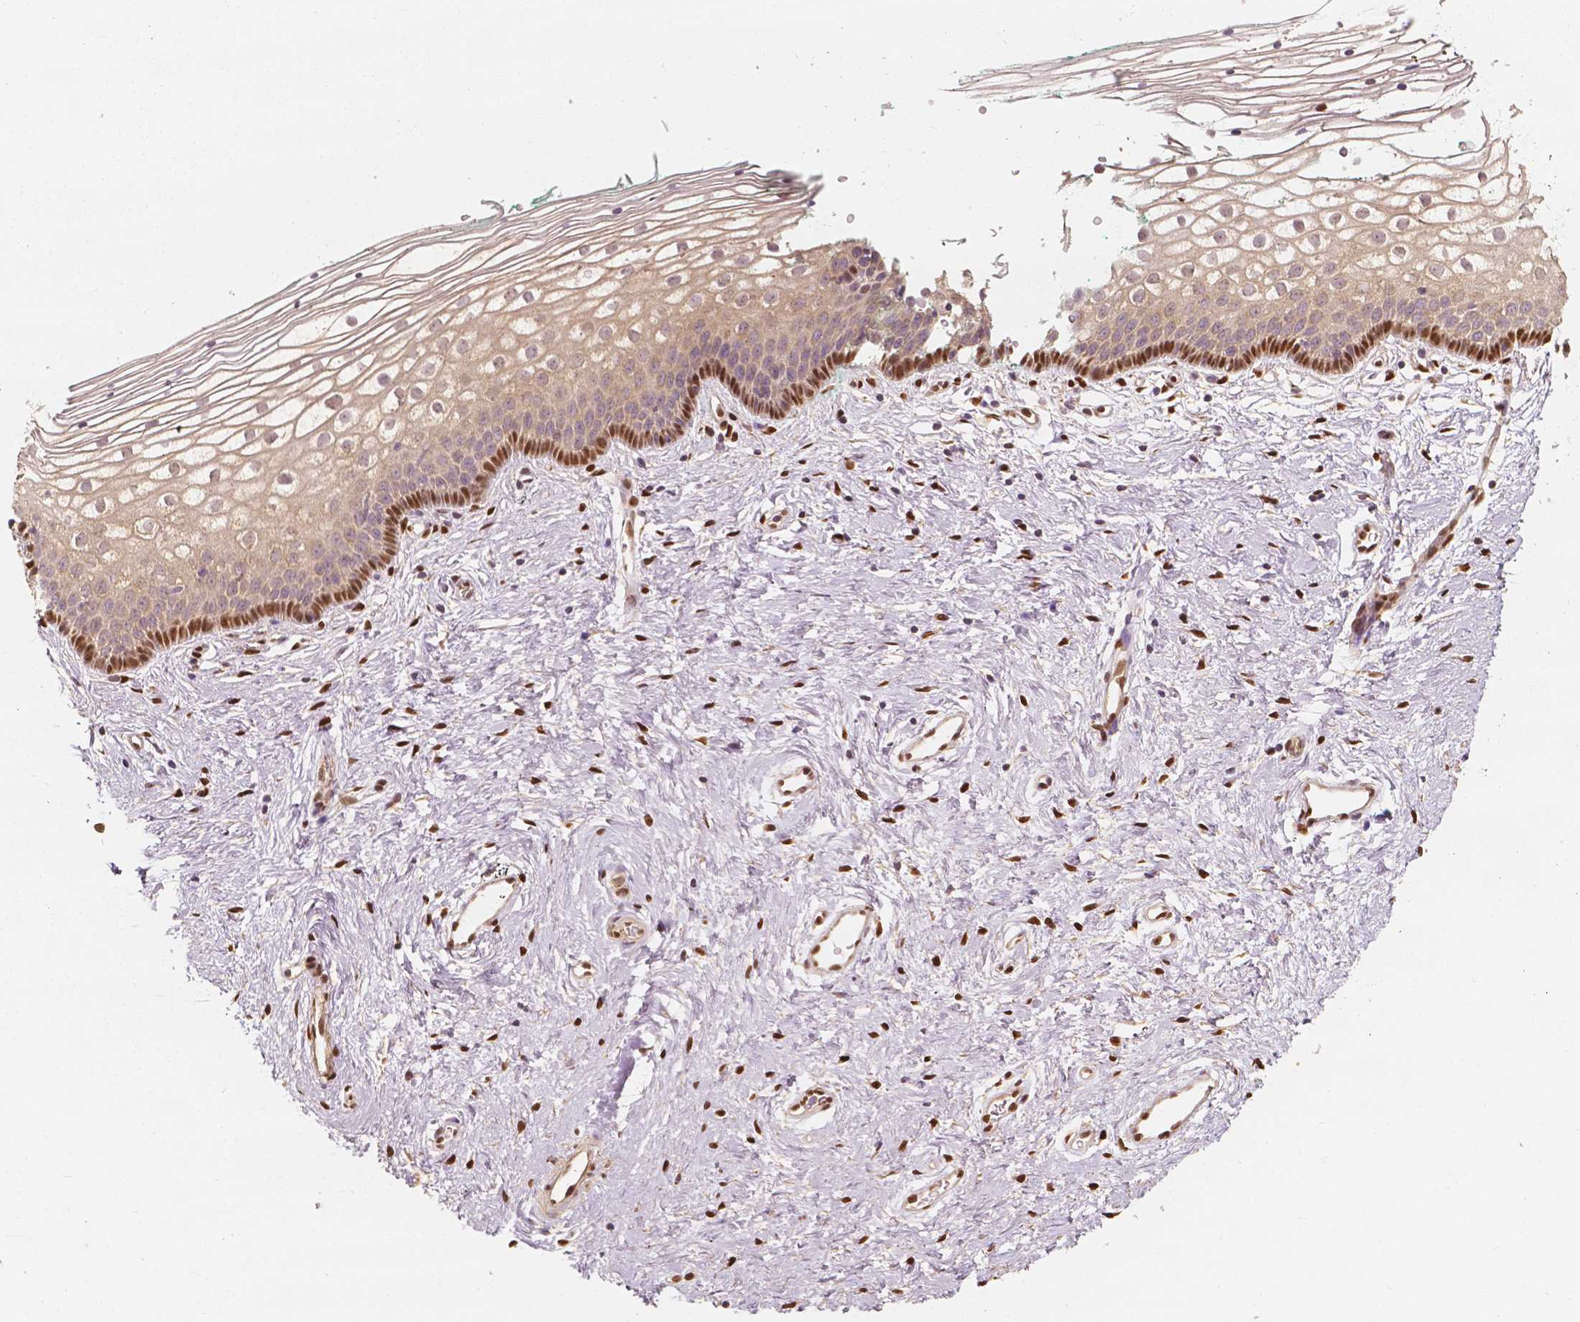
{"staining": {"intensity": "moderate", "quantity": "<25%", "location": "nuclear"}, "tissue": "vagina", "cell_type": "Squamous epithelial cells", "image_type": "normal", "snomed": [{"axis": "morphology", "description": "Normal tissue, NOS"}, {"axis": "topography", "description": "Vagina"}], "caption": "The histopathology image displays a brown stain indicating the presence of a protein in the nuclear of squamous epithelial cells in vagina. (Brightfield microscopy of DAB IHC at high magnification).", "gene": "TBC1D17", "patient": {"sex": "female", "age": 36}}